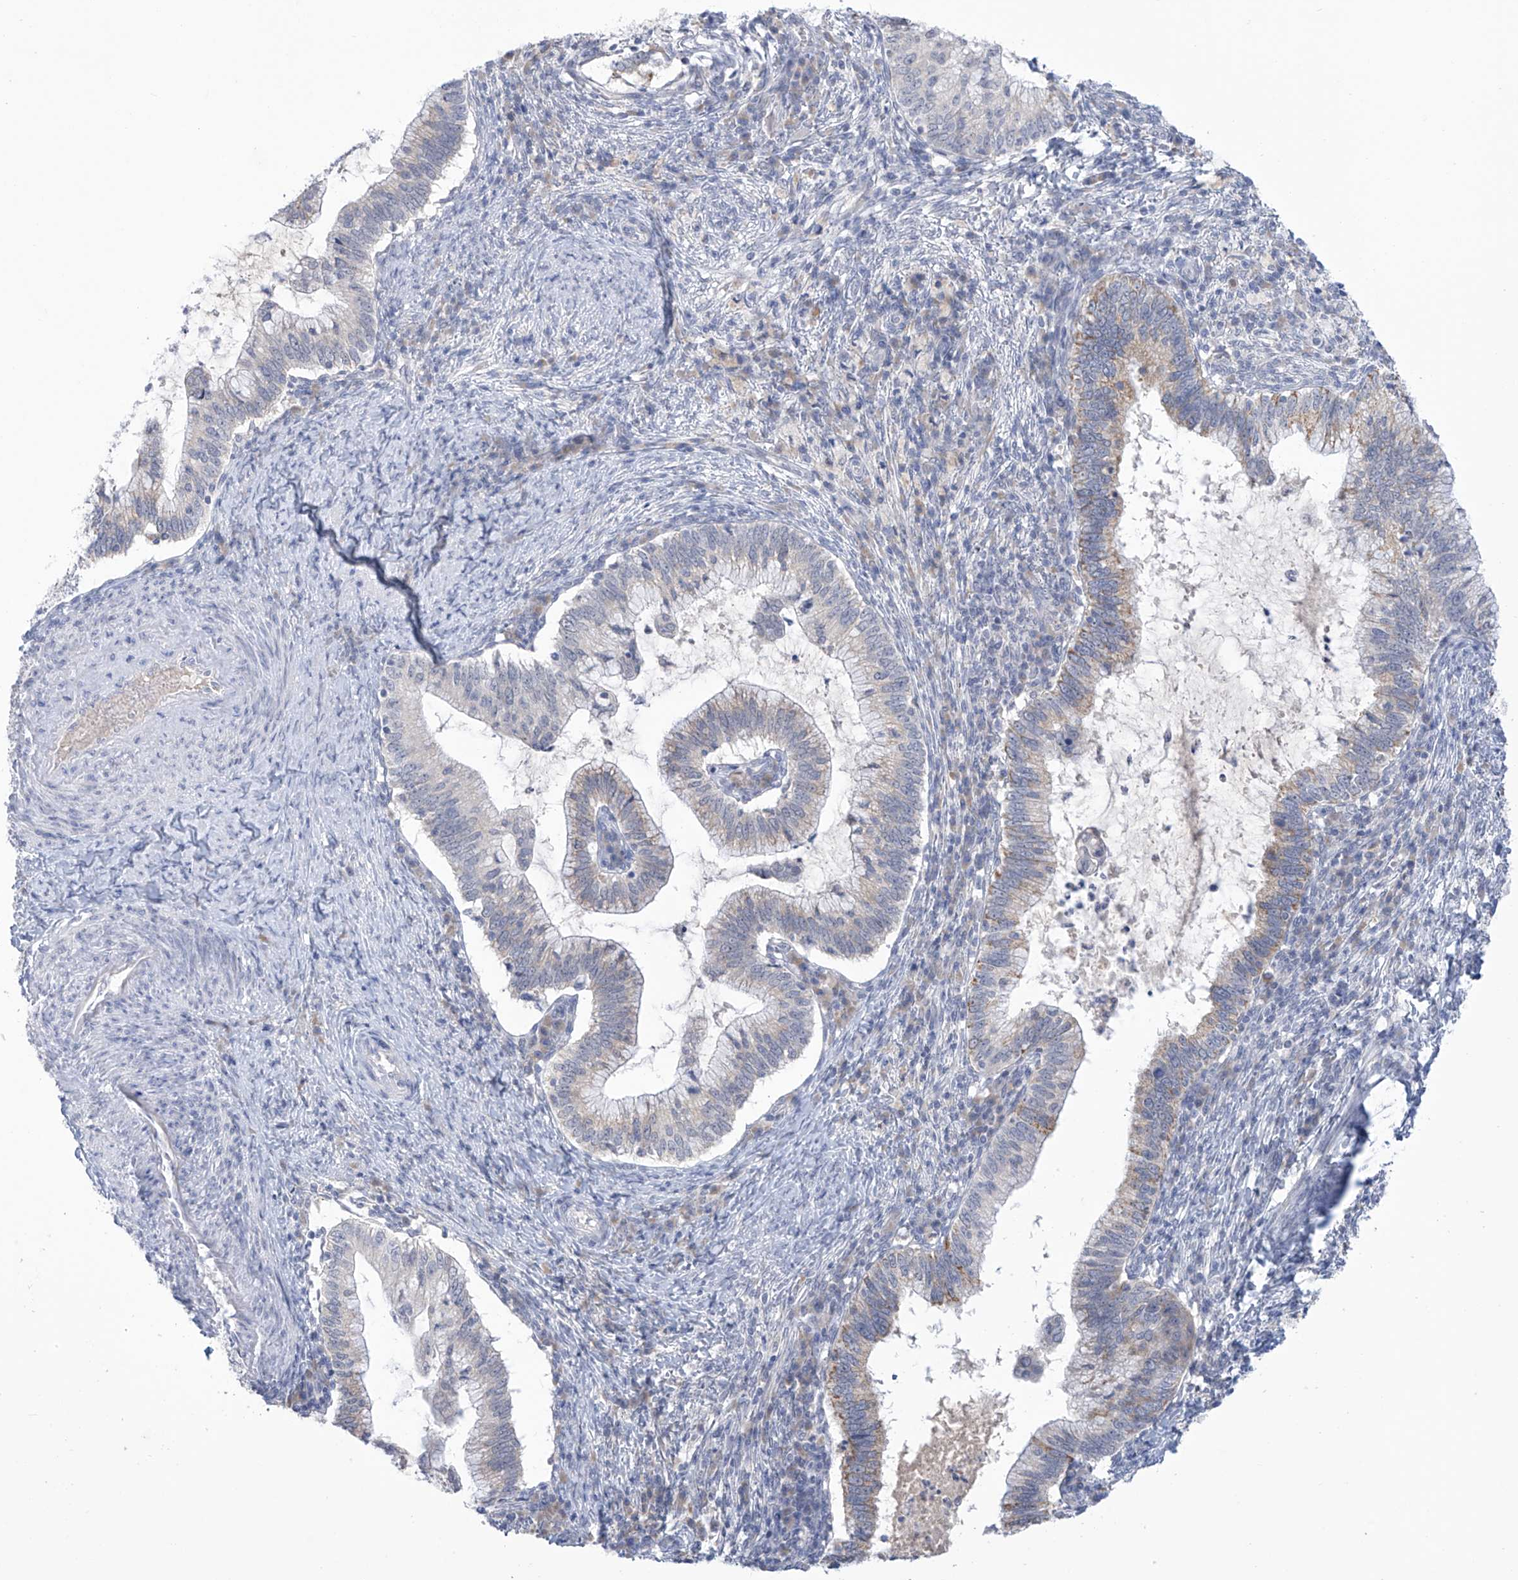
{"staining": {"intensity": "moderate", "quantity": "25%-75%", "location": "cytoplasmic/membranous"}, "tissue": "cervical cancer", "cell_type": "Tumor cells", "image_type": "cancer", "snomed": [{"axis": "morphology", "description": "Adenocarcinoma, NOS"}, {"axis": "topography", "description": "Cervix"}], "caption": "A brown stain labels moderate cytoplasmic/membranous positivity of a protein in cervical cancer tumor cells.", "gene": "IBA57", "patient": {"sex": "female", "age": 36}}